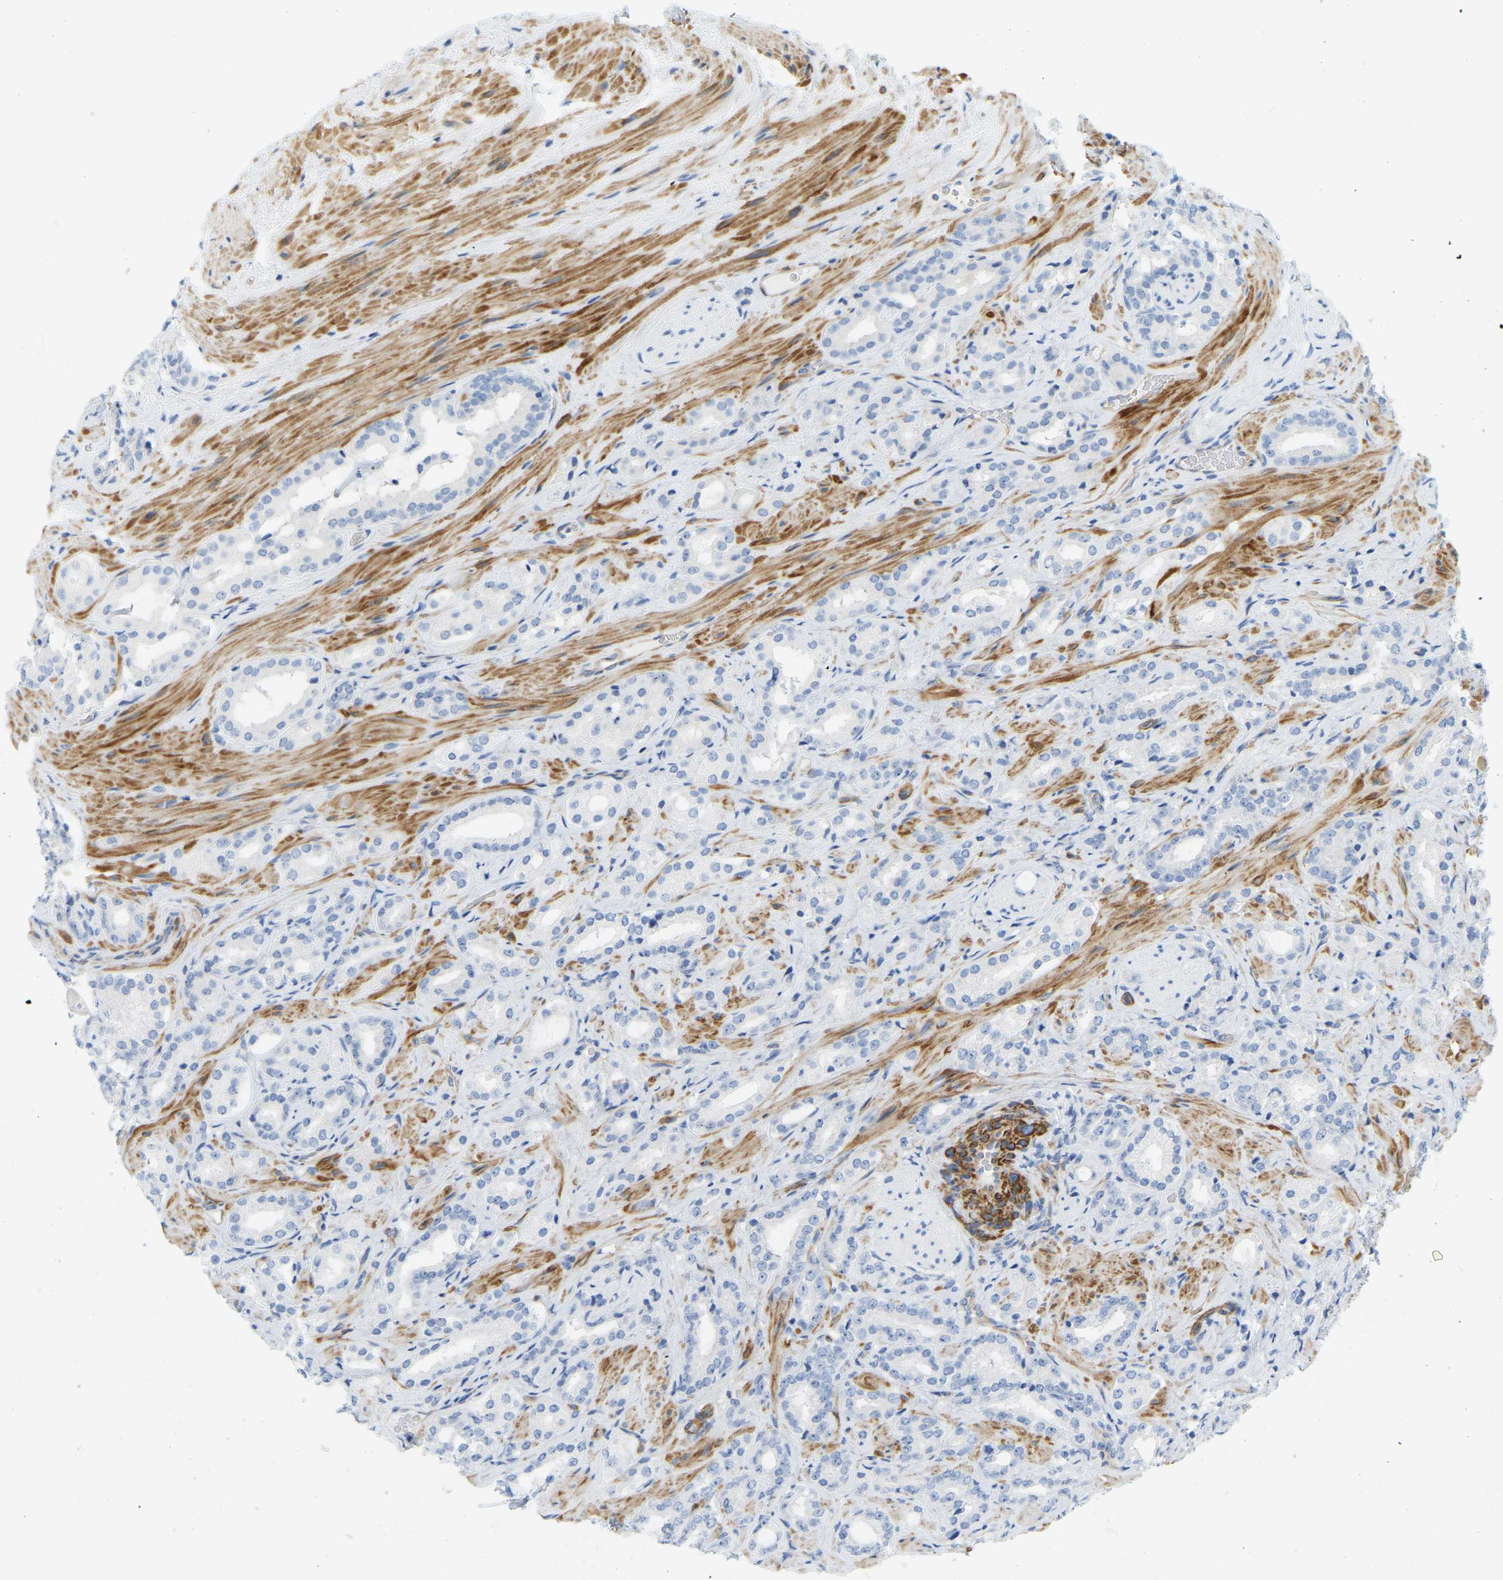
{"staining": {"intensity": "negative", "quantity": "none", "location": "none"}, "tissue": "prostate cancer", "cell_type": "Tumor cells", "image_type": "cancer", "snomed": [{"axis": "morphology", "description": "Adenocarcinoma, High grade"}, {"axis": "topography", "description": "Prostate"}], "caption": "Immunohistochemical staining of prostate adenocarcinoma (high-grade) displays no significant positivity in tumor cells.", "gene": "MYL3", "patient": {"sex": "male", "age": 64}}